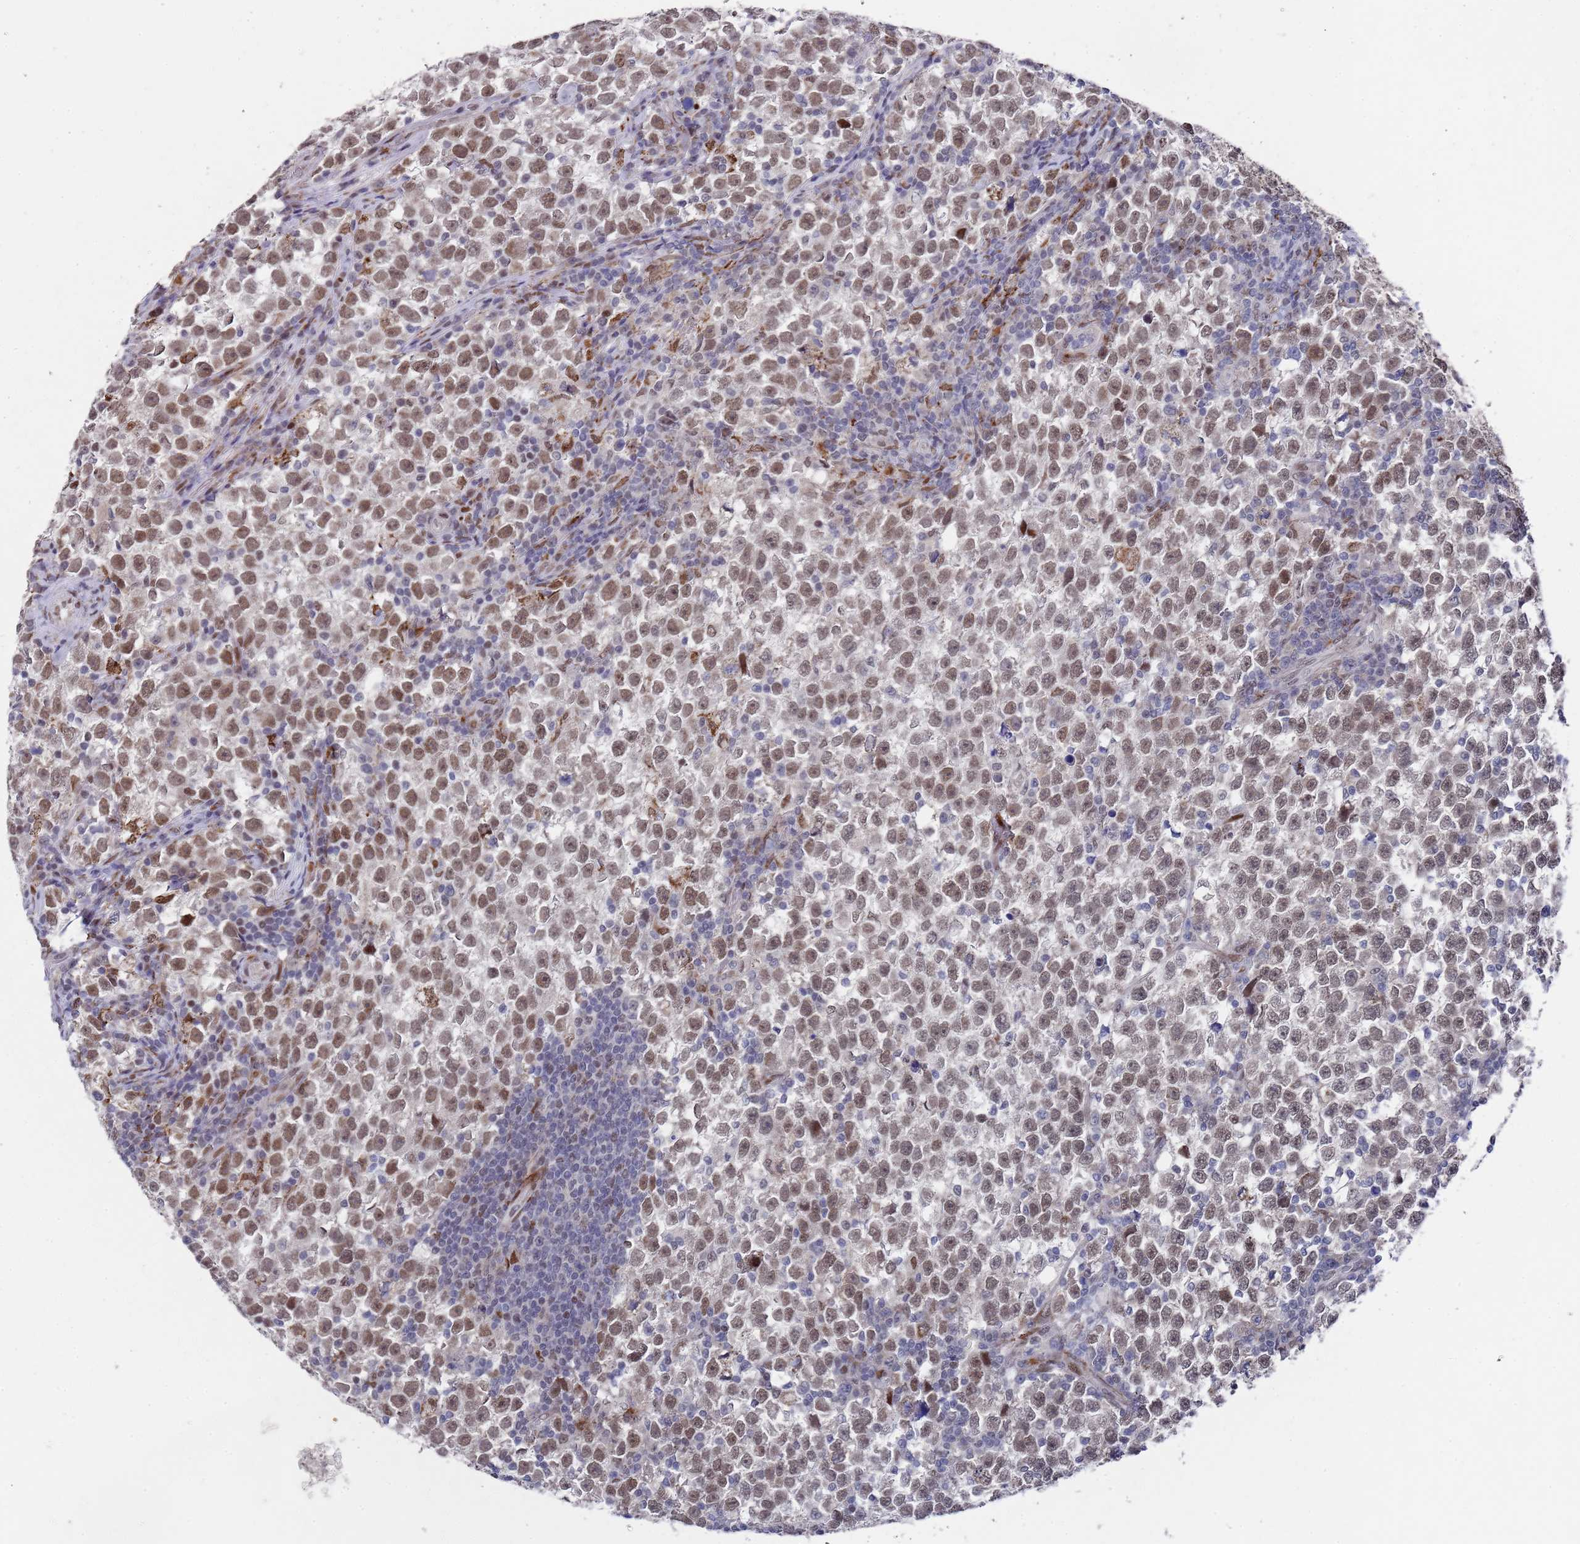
{"staining": {"intensity": "moderate", "quantity": ">75%", "location": "nuclear"}, "tissue": "testis cancer", "cell_type": "Tumor cells", "image_type": "cancer", "snomed": [{"axis": "morphology", "description": "Normal tissue, NOS"}, {"axis": "morphology", "description": "Seminoma, NOS"}, {"axis": "topography", "description": "Testis"}], "caption": "The photomicrograph shows immunohistochemical staining of testis cancer. There is moderate nuclear expression is seen in approximately >75% of tumor cells. (DAB IHC with brightfield microscopy, high magnification).", "gene": "COPS6", "patient": {"sex": "male", "age": 43}}